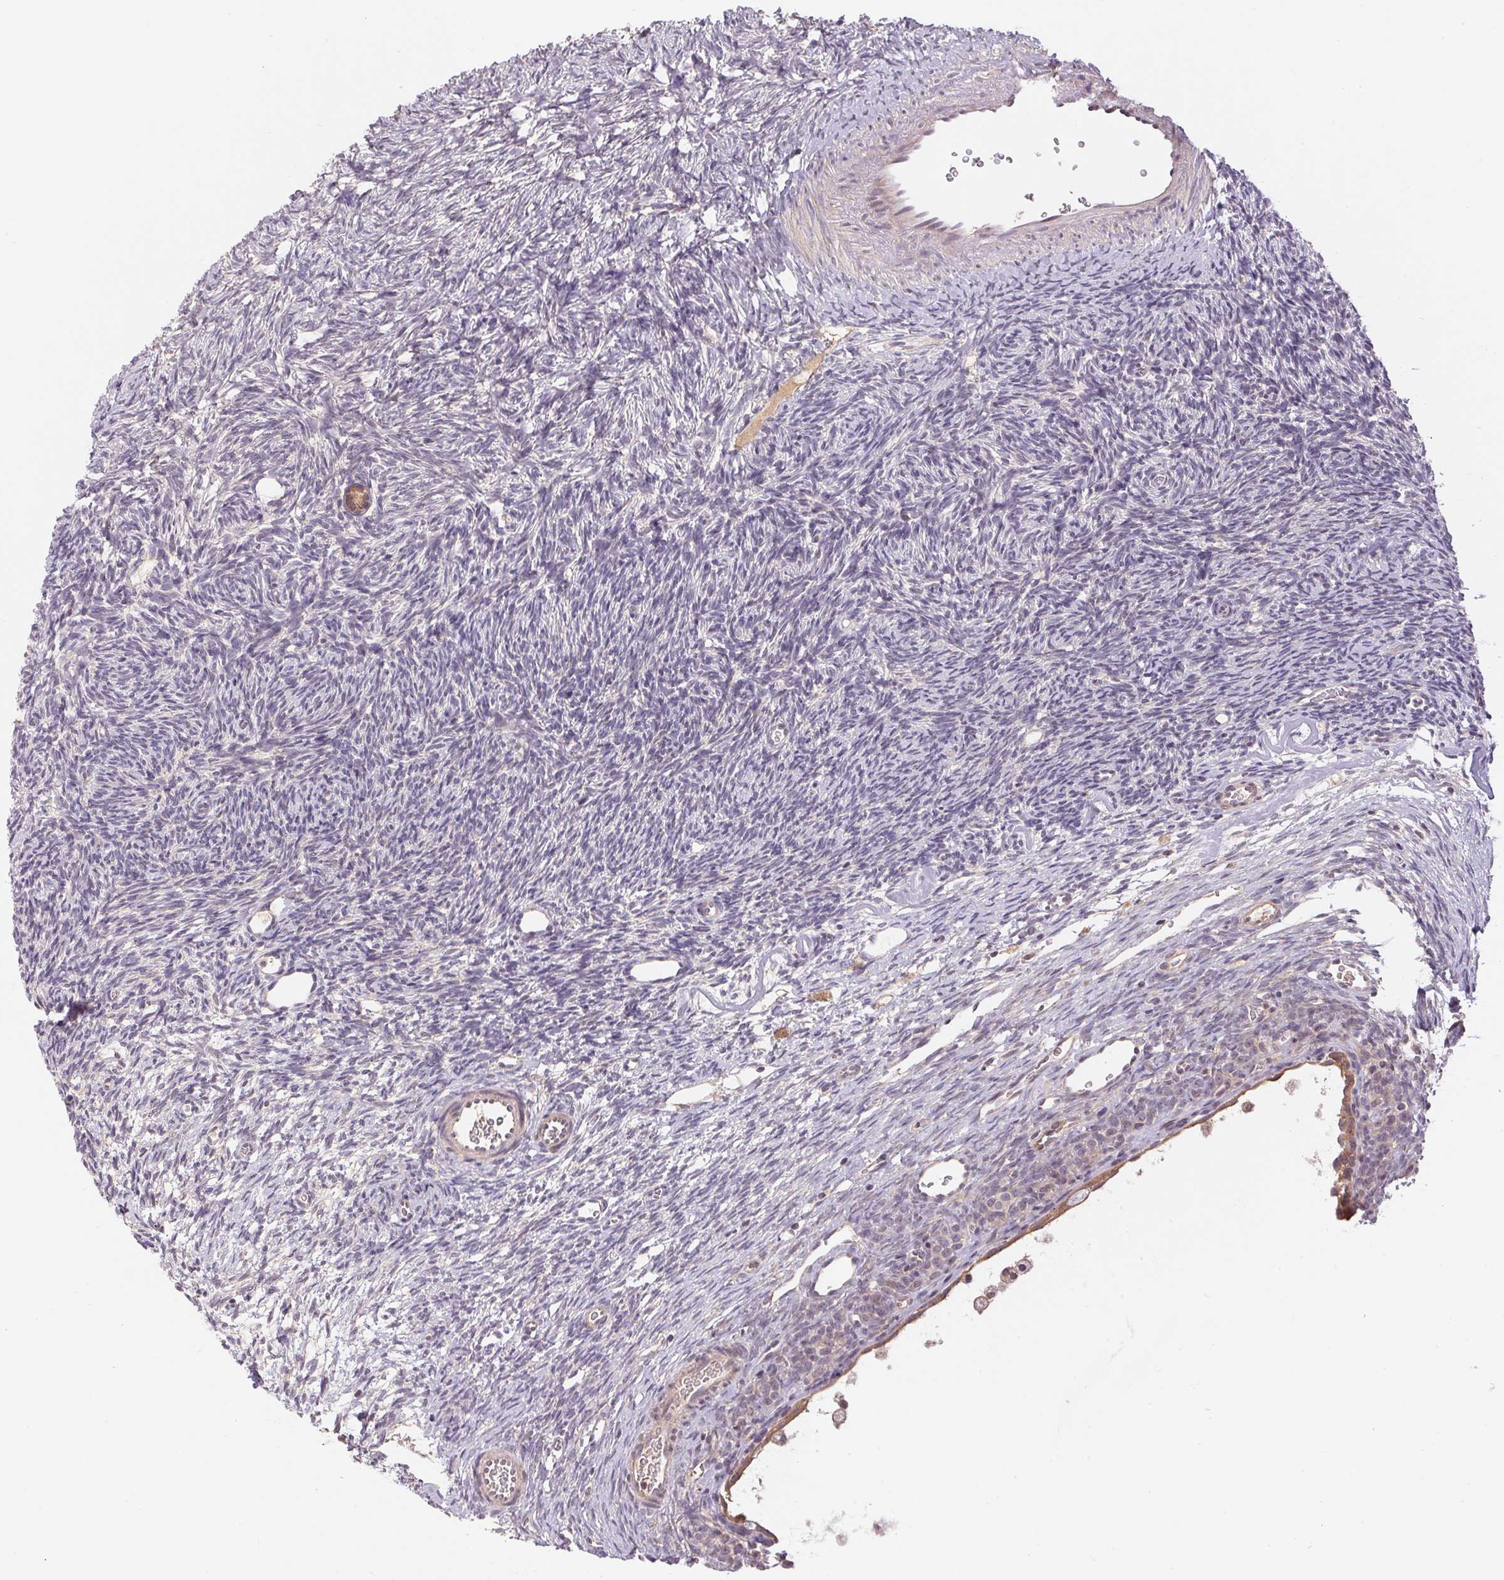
{"staining": {"intensity": "moderate", "quantity": ">75%", "location": "cytoplasmic/membranous"}, "tissue": "ovary", "cell_type": "Follicle cells", "image_type": "normal", "snomed": [{"axis": "morphology", "description": "Normal tissue, NOS"}, {"axis": "topography", "description": "Ovary"}], "caption": "A high-resolution photomicrograph shows immunohistochemistry (IHC) staining of unremarkable ovary, which shows moderate cytoplasmic/membranous expression in about >75% of follicle cells. Ihc stains the protein in brown and the nuclei are stained blue.", "gene": "BNIP5", "patient": {"sex": "female", "age": 34}}